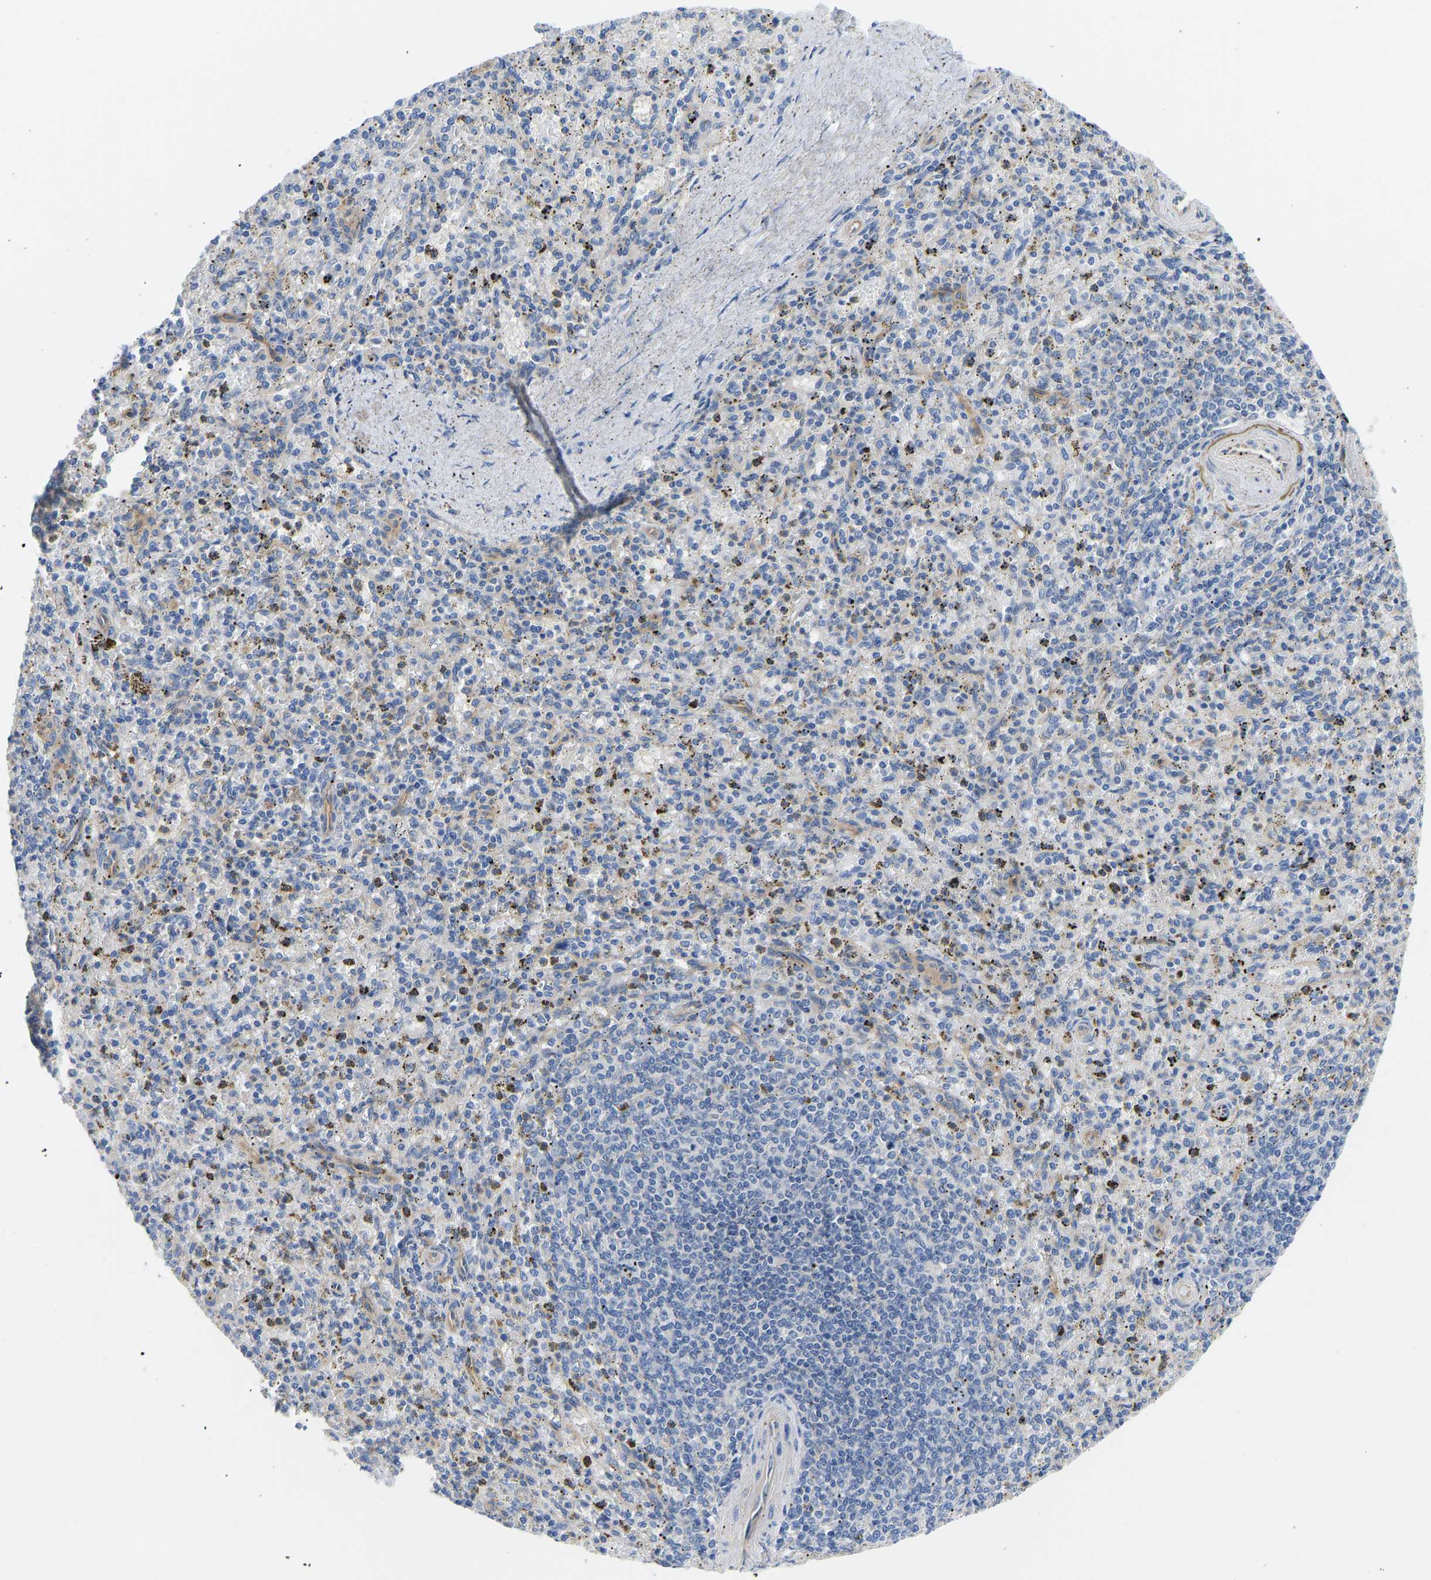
{"staining": {"intensity": "negative", "quantity": "none", "location": "none"}, "tissue": "spleen", "cell_type": "Cells in red pulp", "image_type": "normal", "snomed": [{"axis": "morphology", "description": "Normal tissue, NOS"}, {"axis": "topography", "description": "Spleen"}], "caption": "Human spleen stained for a protein using immunohistochemistry shows no positivity in cells in red pulp.", "gene": "CHAD", "patient": {"sex": "male", "age": 72}}